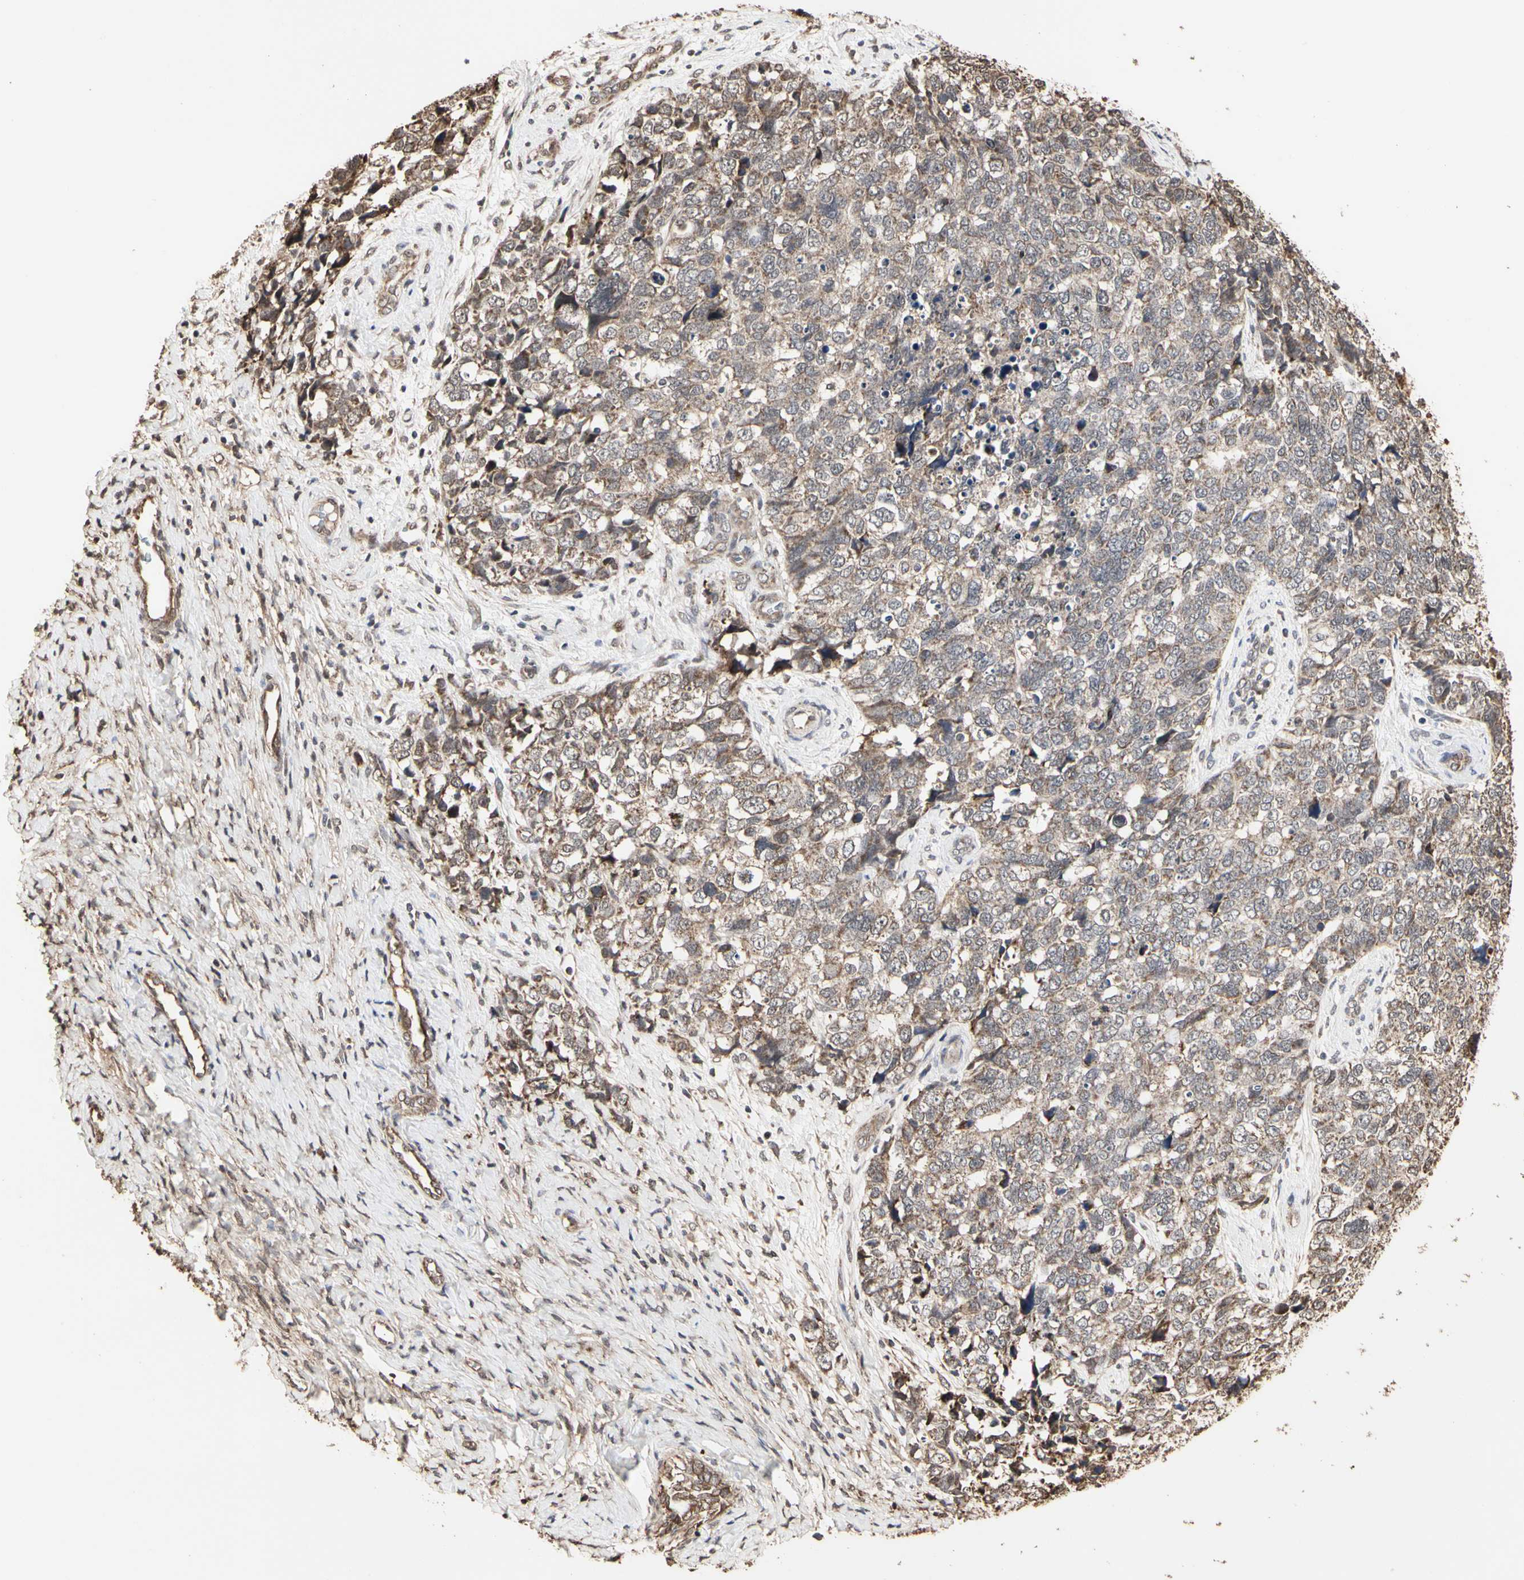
{"staining": {"intensity": "weak", "quantity": ">75%", "location": "cytoplasmic/membranous"}, "tissue": "cervical cancer", "cell_type": "Tumor cells", "image_type": "cancer", "snomed": [{"axis": "morphology", "description": "Squamous cell carcinoma, NOS"}, {"axis": "topography", "description": "Cervix"}], "caption": "Human cervical cancer stained with a protein marker reveals weak staining in tumor cells.", "gene": "TAOK1", "patient": {"sex": "female", "age": 63}}